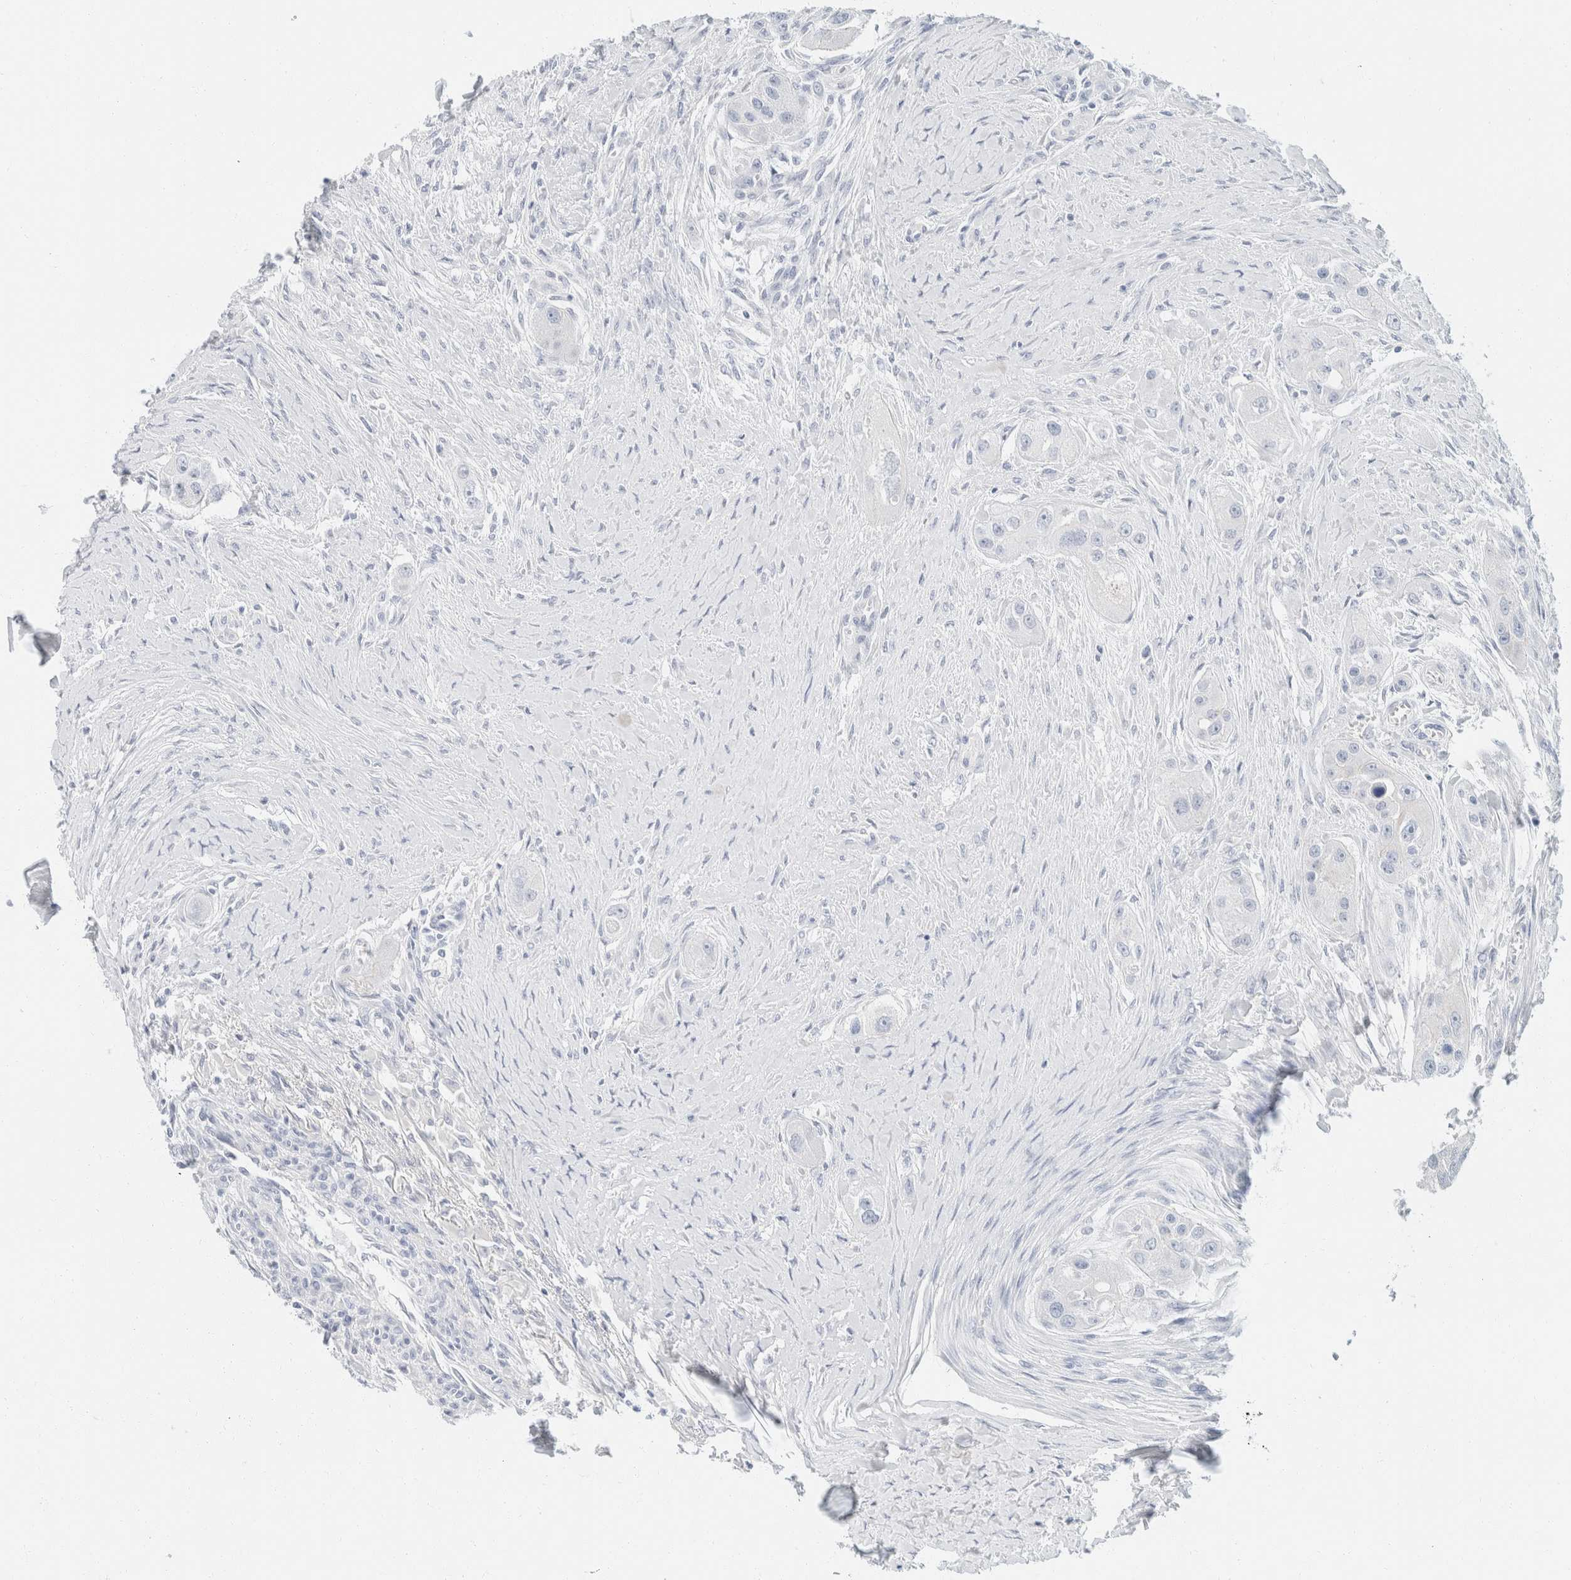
{"staining": {"intensity": "negative", "quantity": "none", "location": "none"}, "tissue": "head and neck cancer", "cell_type": "Tumor cells", "image_type": "cancer", "snomed": [{"axis": "morphology", "description": "Normal tissue, NOS"}, {"axis": "morphology", "description": "Squamous cell carcinoma, NOS"}, {"axis": "topography", "description": "Skeletal muscle"}, {"axis": "topography", "description": "Head-Neck"}], "caption": "An immunohistochemistry micrograph of head and neck cancer is shown. There is no staining in tumor cells of head and neck cancer.", "gene": "KRT20", "patient": {"sex": "male", "age": 51}}